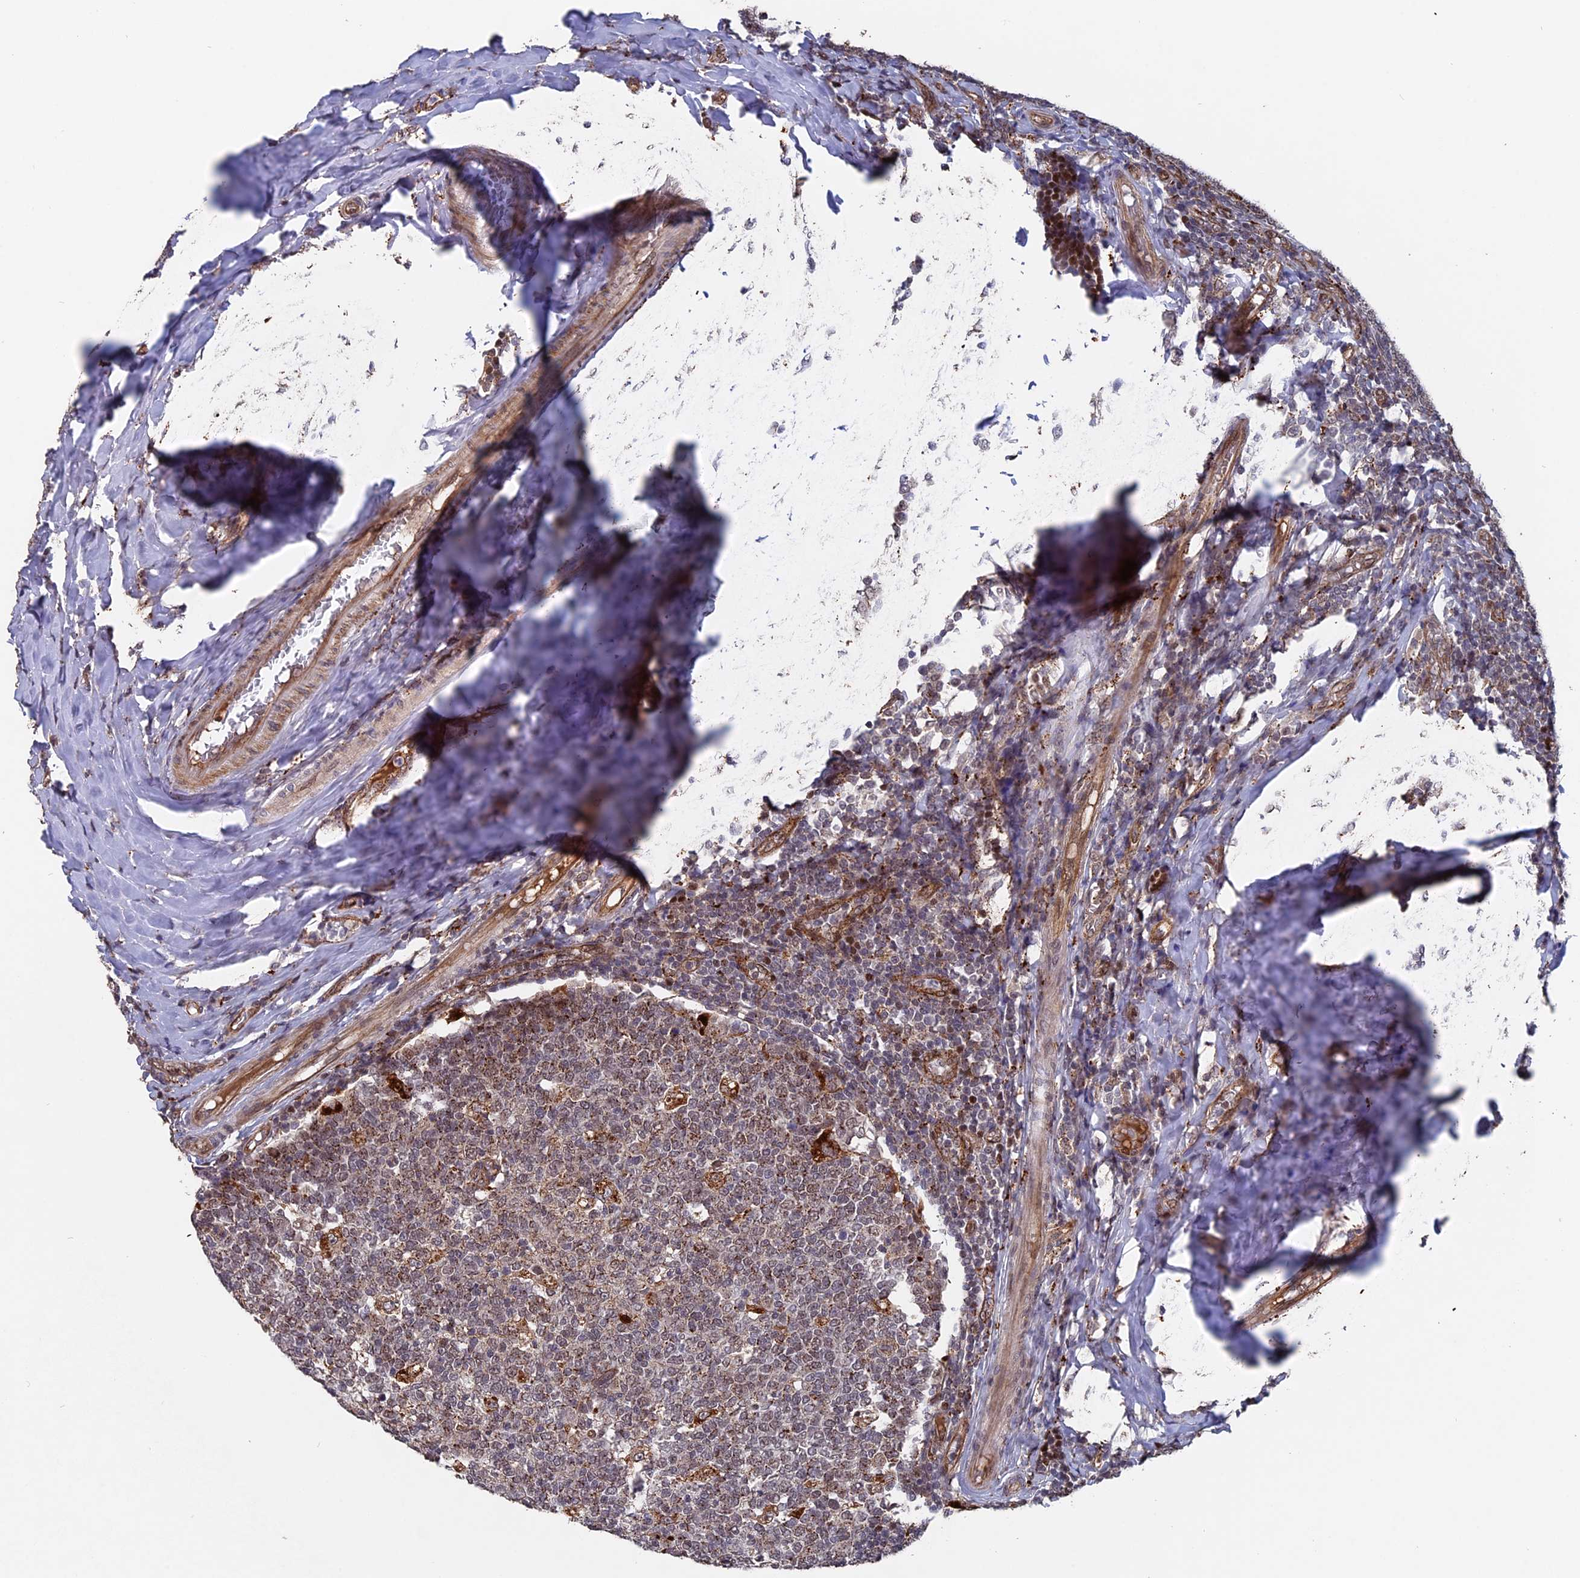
{"staining": {"intensity": "moderate", "quantity": "<25%", "location": "cytoplasmic/membranous"}, "tissue": "tonsil", "cell_type": "Germinal center cells", "image_type": "normal", "snomed": [{"axis": "morphology", "description": "Normal tissue, NOS"}, {"axis": "topography", "description": "Tonsil"}], "caption": "IHC of normal tonsil displays low levels of moderate cytoplasmic/membranous staining in approximately <25% of germinal center cells.", "gene": "NOSIP", "patient": {"sex": "female", "age": 19}}